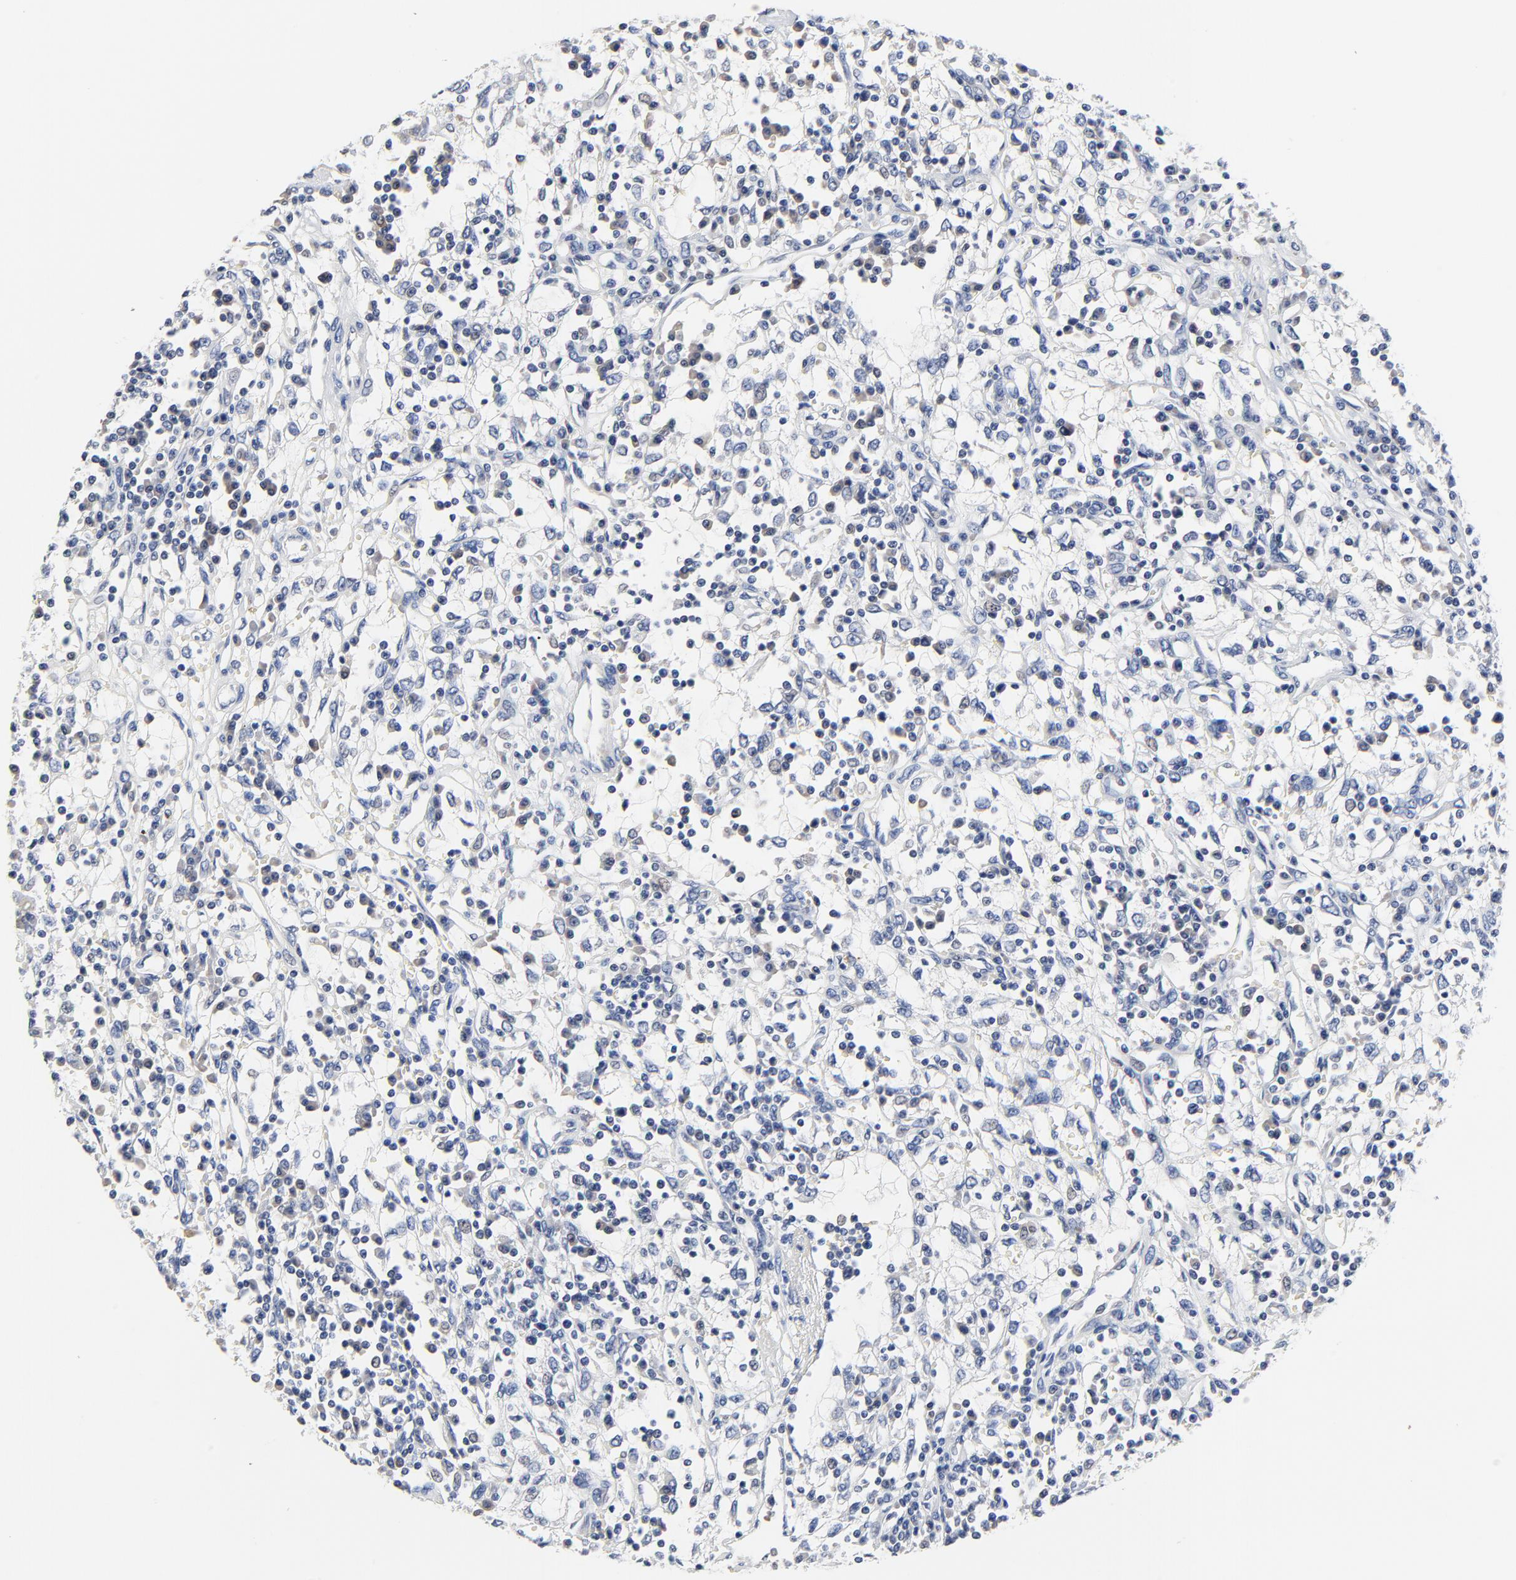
{"staining": {"intensity": "negative", "quantity": "none", "location": "none"}, "tissue": "renal cancer", "cell_type": "Tumor cells", "image_type": "cancer", "snomed": [{"axis": "morphology", "description": "Adenocarcinoma, NOS"}, {"axis": "topography", "description": "Kidney"}], "caption": "Immunohistochemistry micrograph of neoplastic tissue: human renal cancer stained with DAB reveals no significant protein positivity in tumor cells. (DAB immunohistochemistry (IHC), high magnification).", "gene": "FBXL5", "patient": {"sex": "male", "age": 82}}